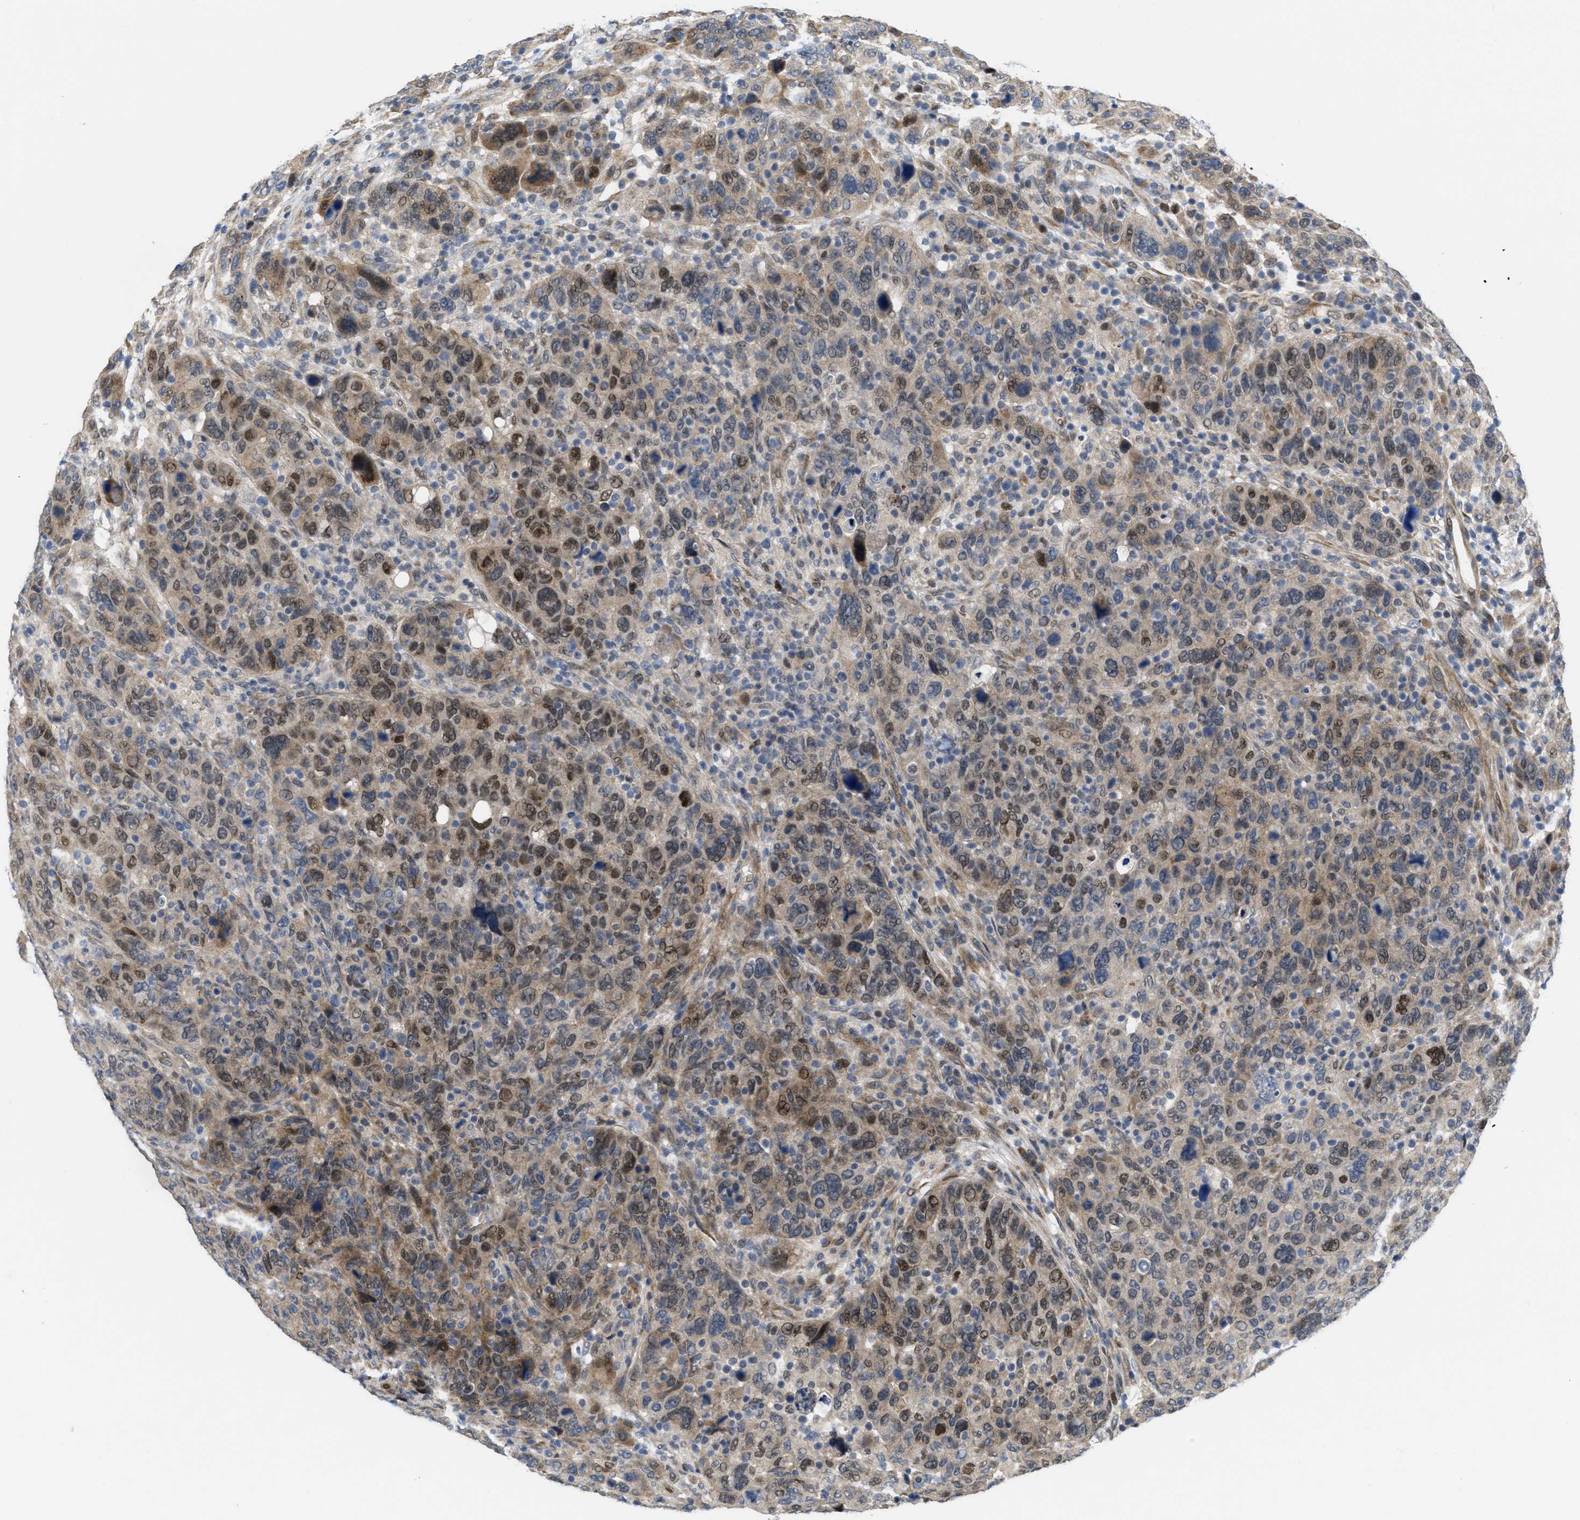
{"staining": {"intensity": "moderate", "quantity": "25%-75%", "location": "cytoplasmic/membranous,nuclear"}, "tissue": "breast cancer", "cell_type": "Tumor cells", "image_type": "cancer", "snomed": [{"axis": "morphology", "description": "Duct carcinoma"}, {"axis": "topography", "description": "Breast"}], "caption": "Breast cancer was stained to show a protein in brown. There is medium levels of moderate cytoplasmic/membranous and nuclear staining in approximately 25%-75% of tumor cells. (IHC, brightfield microscopy, high magnification).", "gene": "CDPF1", "patient": {"sex": "female", "age": 37}}